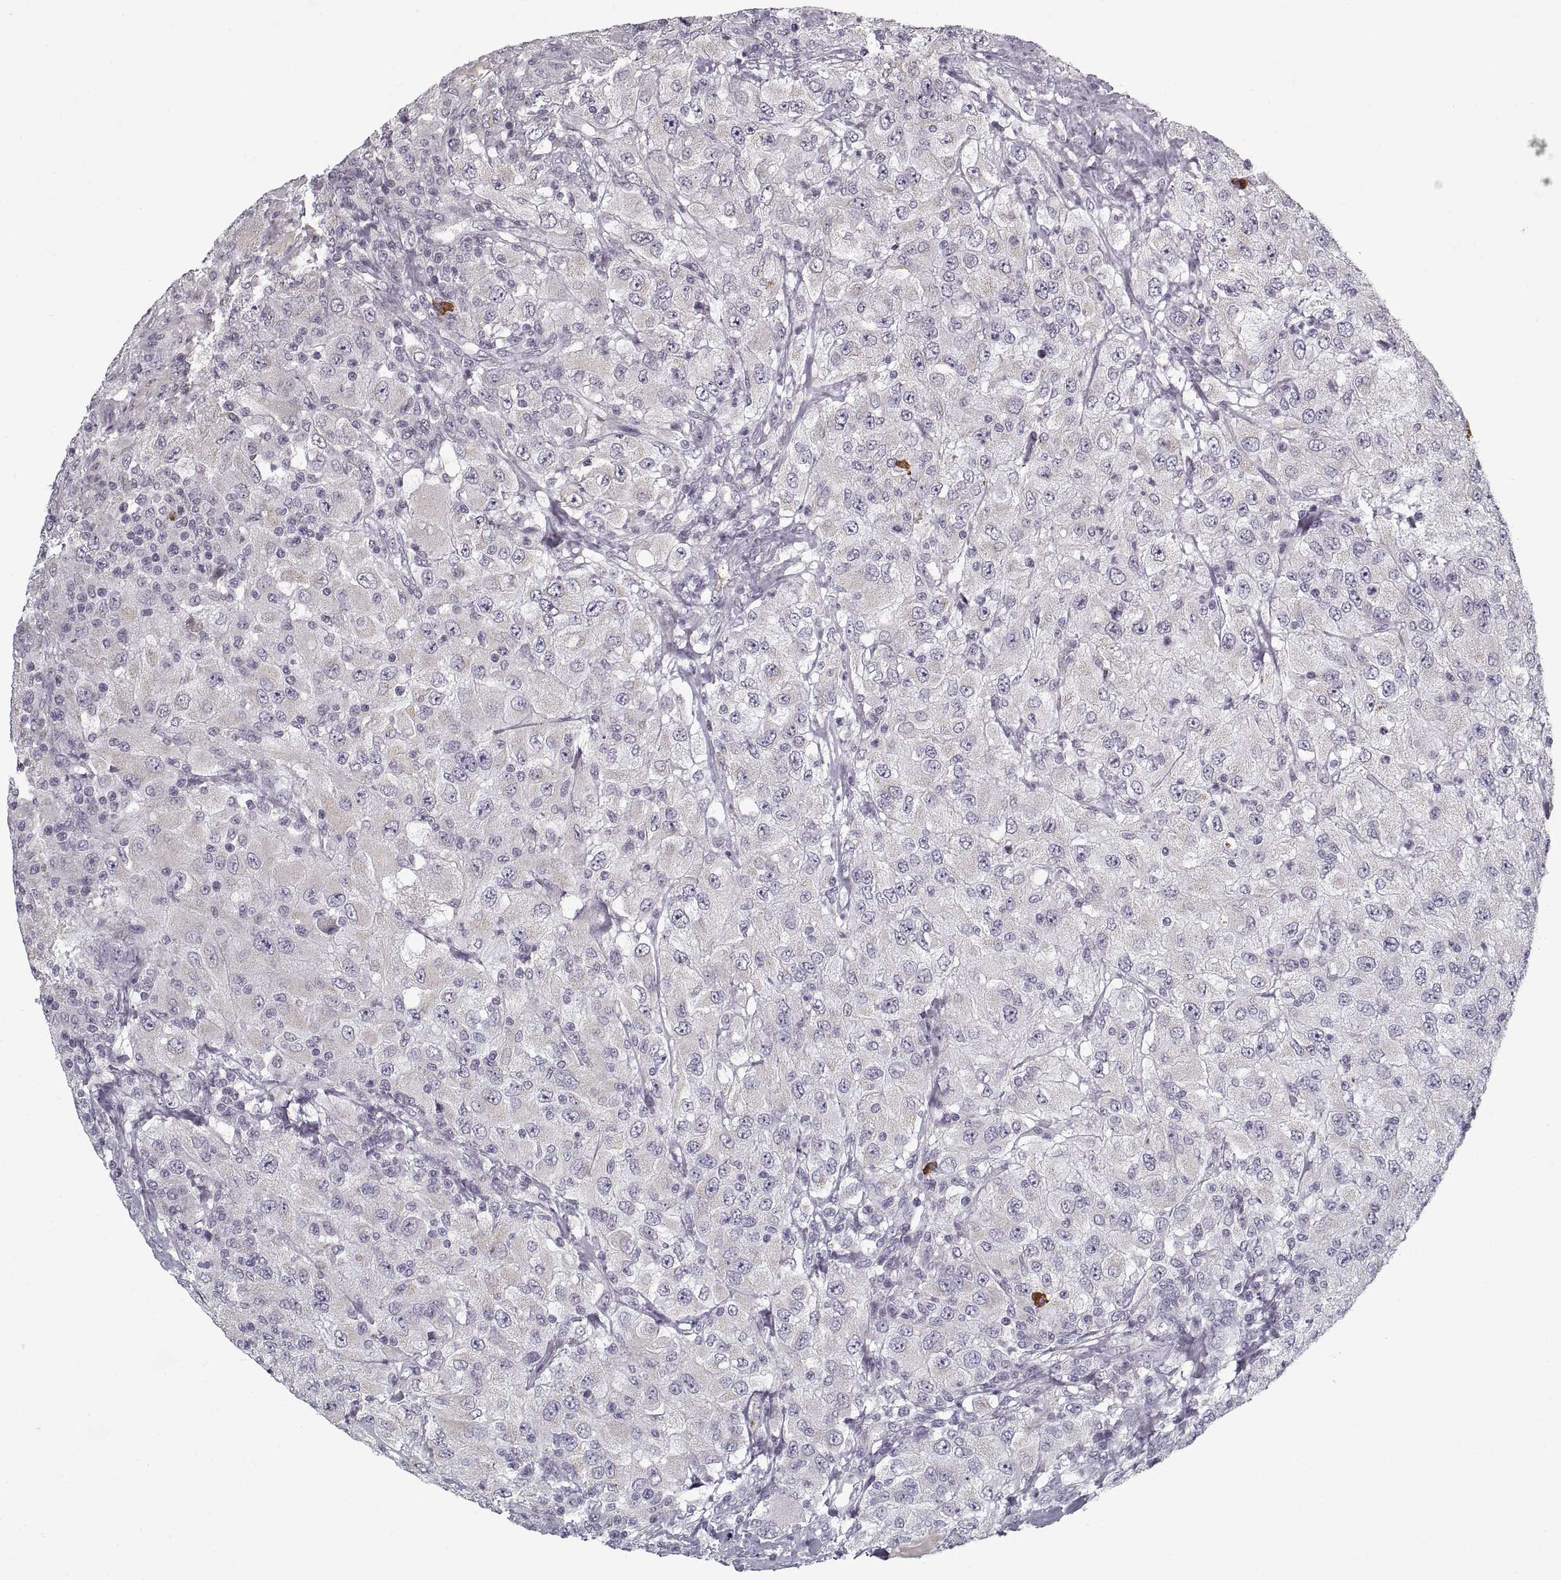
{"staining": {"intensity": "negative", "quantity": "none", "location": "none"}, "tissue": "renal cancer", "cell_type": "Tumor cells", "image_type": "cancer", "snomed": [{"axis": "morphology", "description": "Adenocarcinoma, NOS"}, {"axis": "topography", "description": "Kidney"}], "caption": "Immunohistochemical staining of human adenocarcinoma (renal) demonstrates no significant expression in tumor cells.", "gene": "GAD2", "patient": {"sex": "female", "age": 67}}